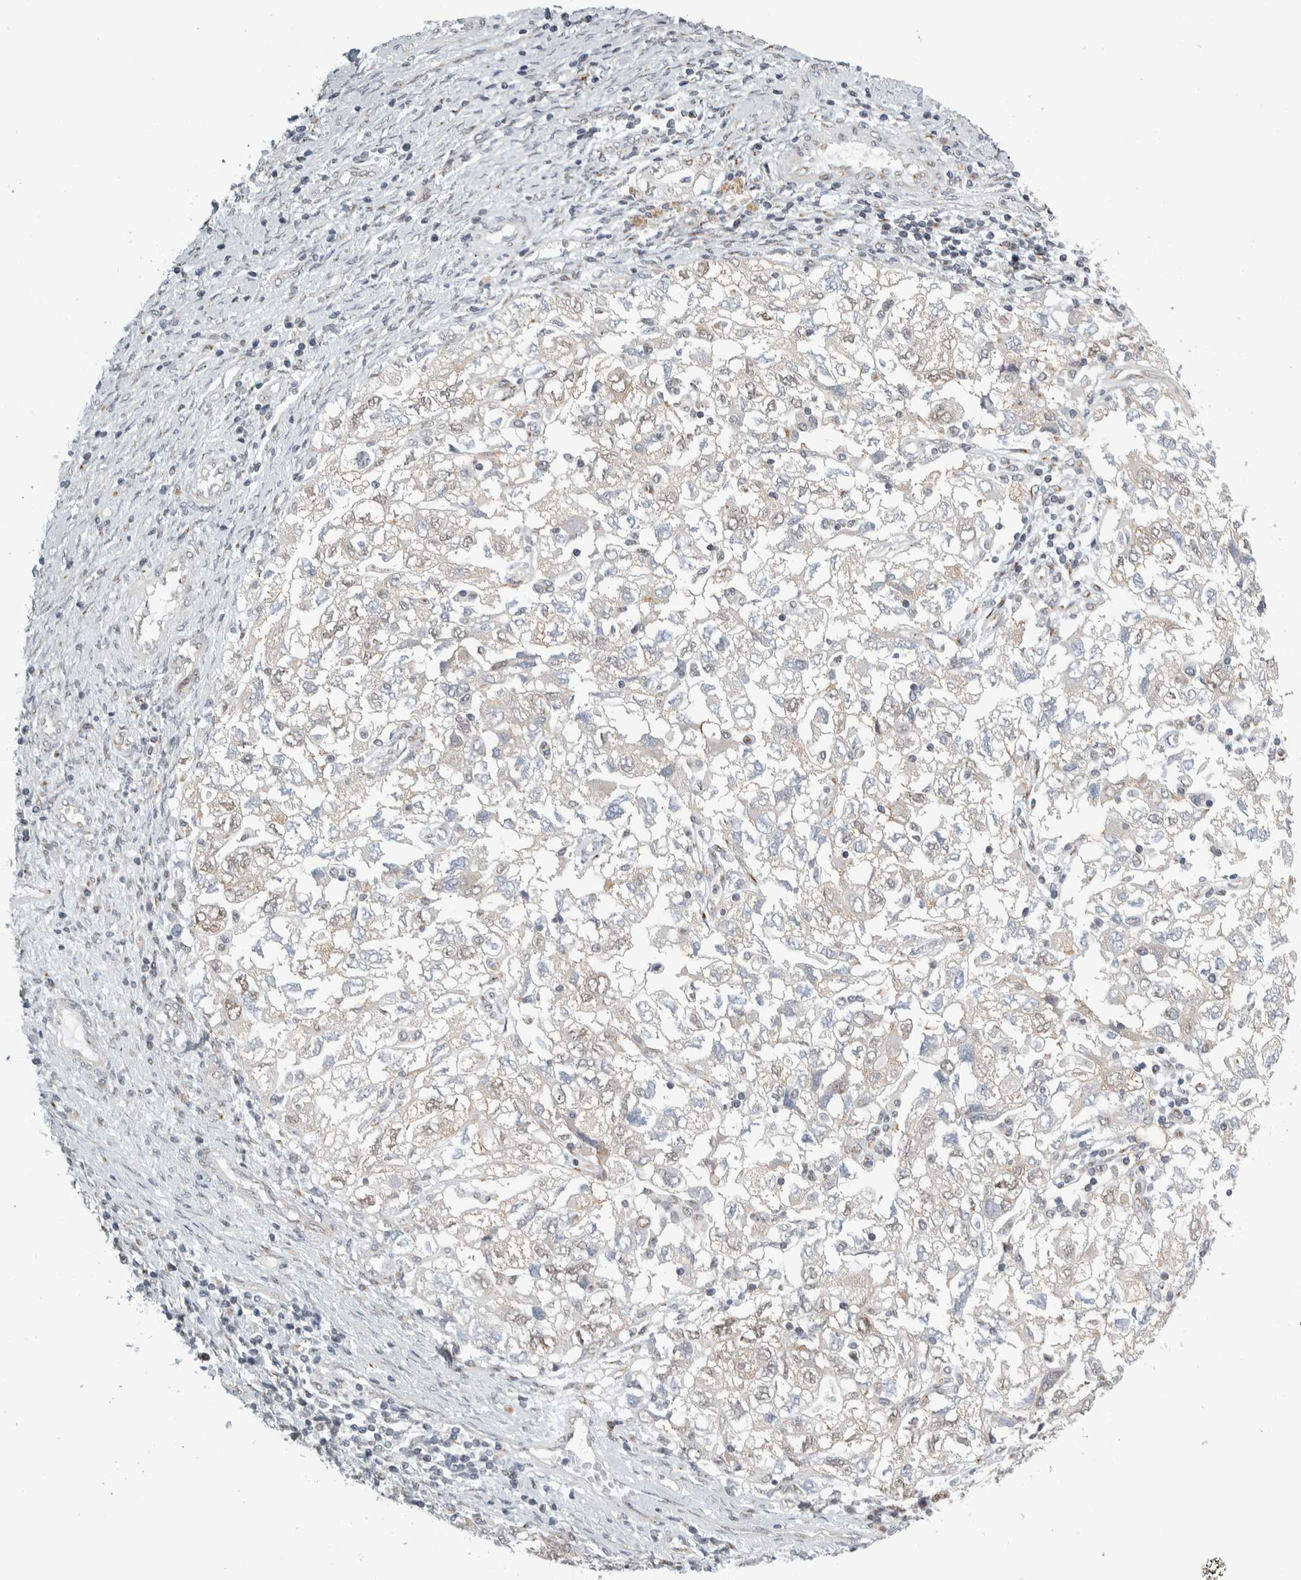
{"staining": {"intensity": "negative", "quantity": "none", "location": "none"}, "tissue": "ovarian cancer", "cell_type": "Tumor cells", "image_type": "cancer", "snomed": [{"axis": "morphology", "description": "Carcinoma, NOS"}, {"axis": "morphology", "description": "Cystadenocarcinoma, serous, NOS"}, {"axis": "topography", "description": "Ovary"}], "caption": "Immunohistochemistry (IHC) of ovarian serous cystadenocarcinoma exhibits no expression in tumor cells.", "gene": "ZMYND8", "patient": {"sex": "female", "age": 69}}